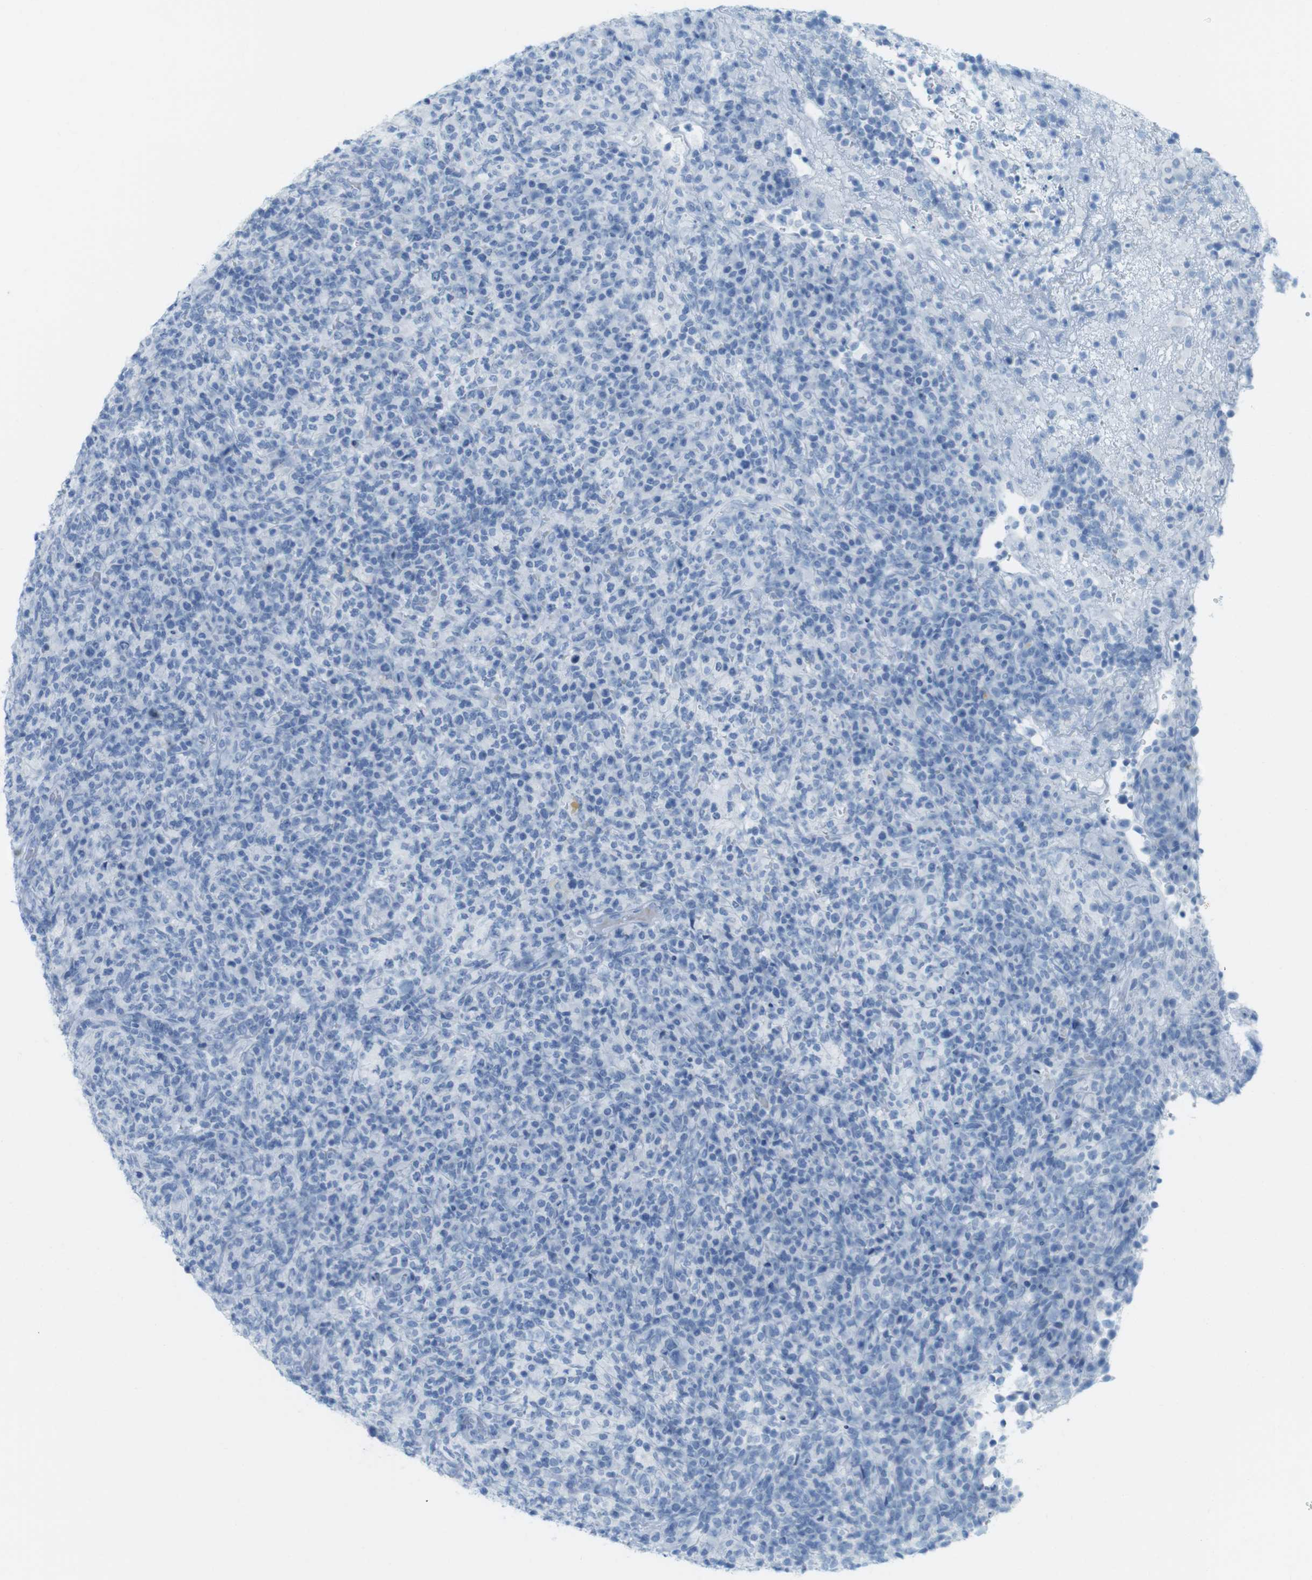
{"staining": {"intensity": "negative", "quantity": "none", "location": "none"}, "tissue": "lymphoma", "cell_type": "Tumor cells", "image_type": "cancer", "snomed": [{"axis": "morphology", "description": "Malignant lymphoma, non-Hodgkin's type, High grade"}, {"axis": "topography", "description": "Lymph node"}], "caption": "The immunohistochemistry micrograph has no significant positivity in tumor cells of malignant lymphoma, non-Hodgkin's type (high-grade) tissue.", "gene": "TNNT2", "patient": {"sex": "female", "age": 76}}